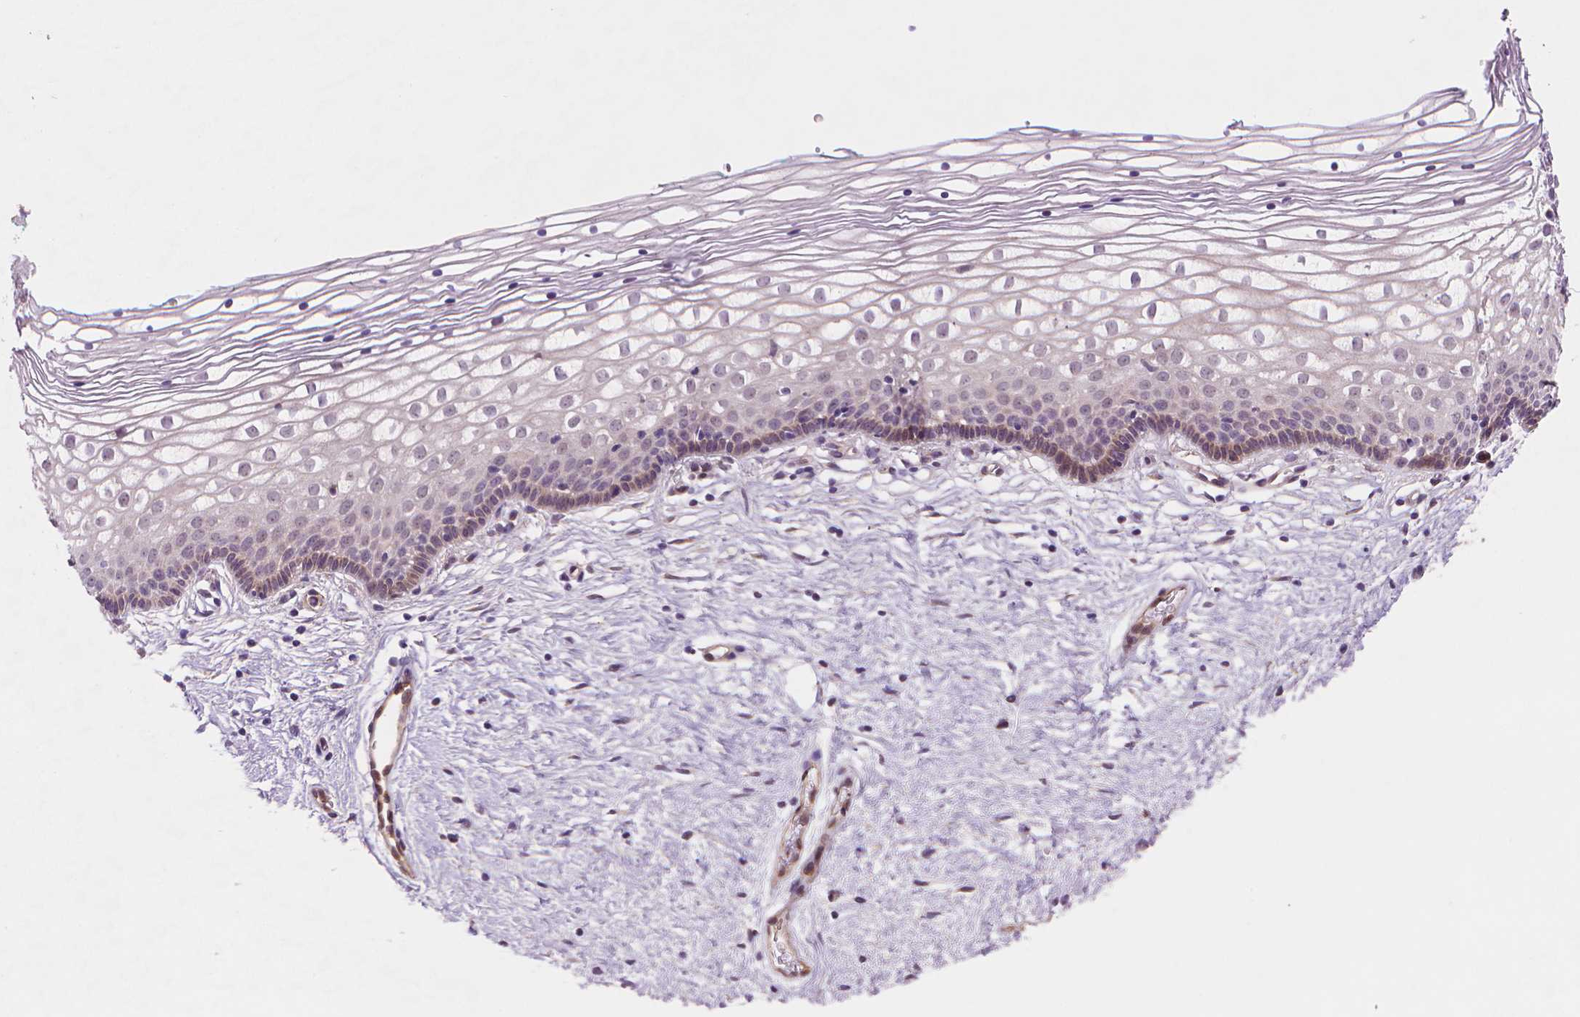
{"staining": {"intensity": "negative", "quantity": "none", "location": "none"}, "tissue": "vagina", "cell_type": "Squamous epithelial cells", "image_type": "normal", "snomed": [{"axis": "morphology", "description": "Normal tissue, NOS"}, {"axis": "topography", "description": "Vagina"}], "caption": "Protein analysis of benign vagina shows no significant staining in squamous epithelial cells.", "gene": "AMMECR1L", "patient": {"sex": "female", "age": 36}}